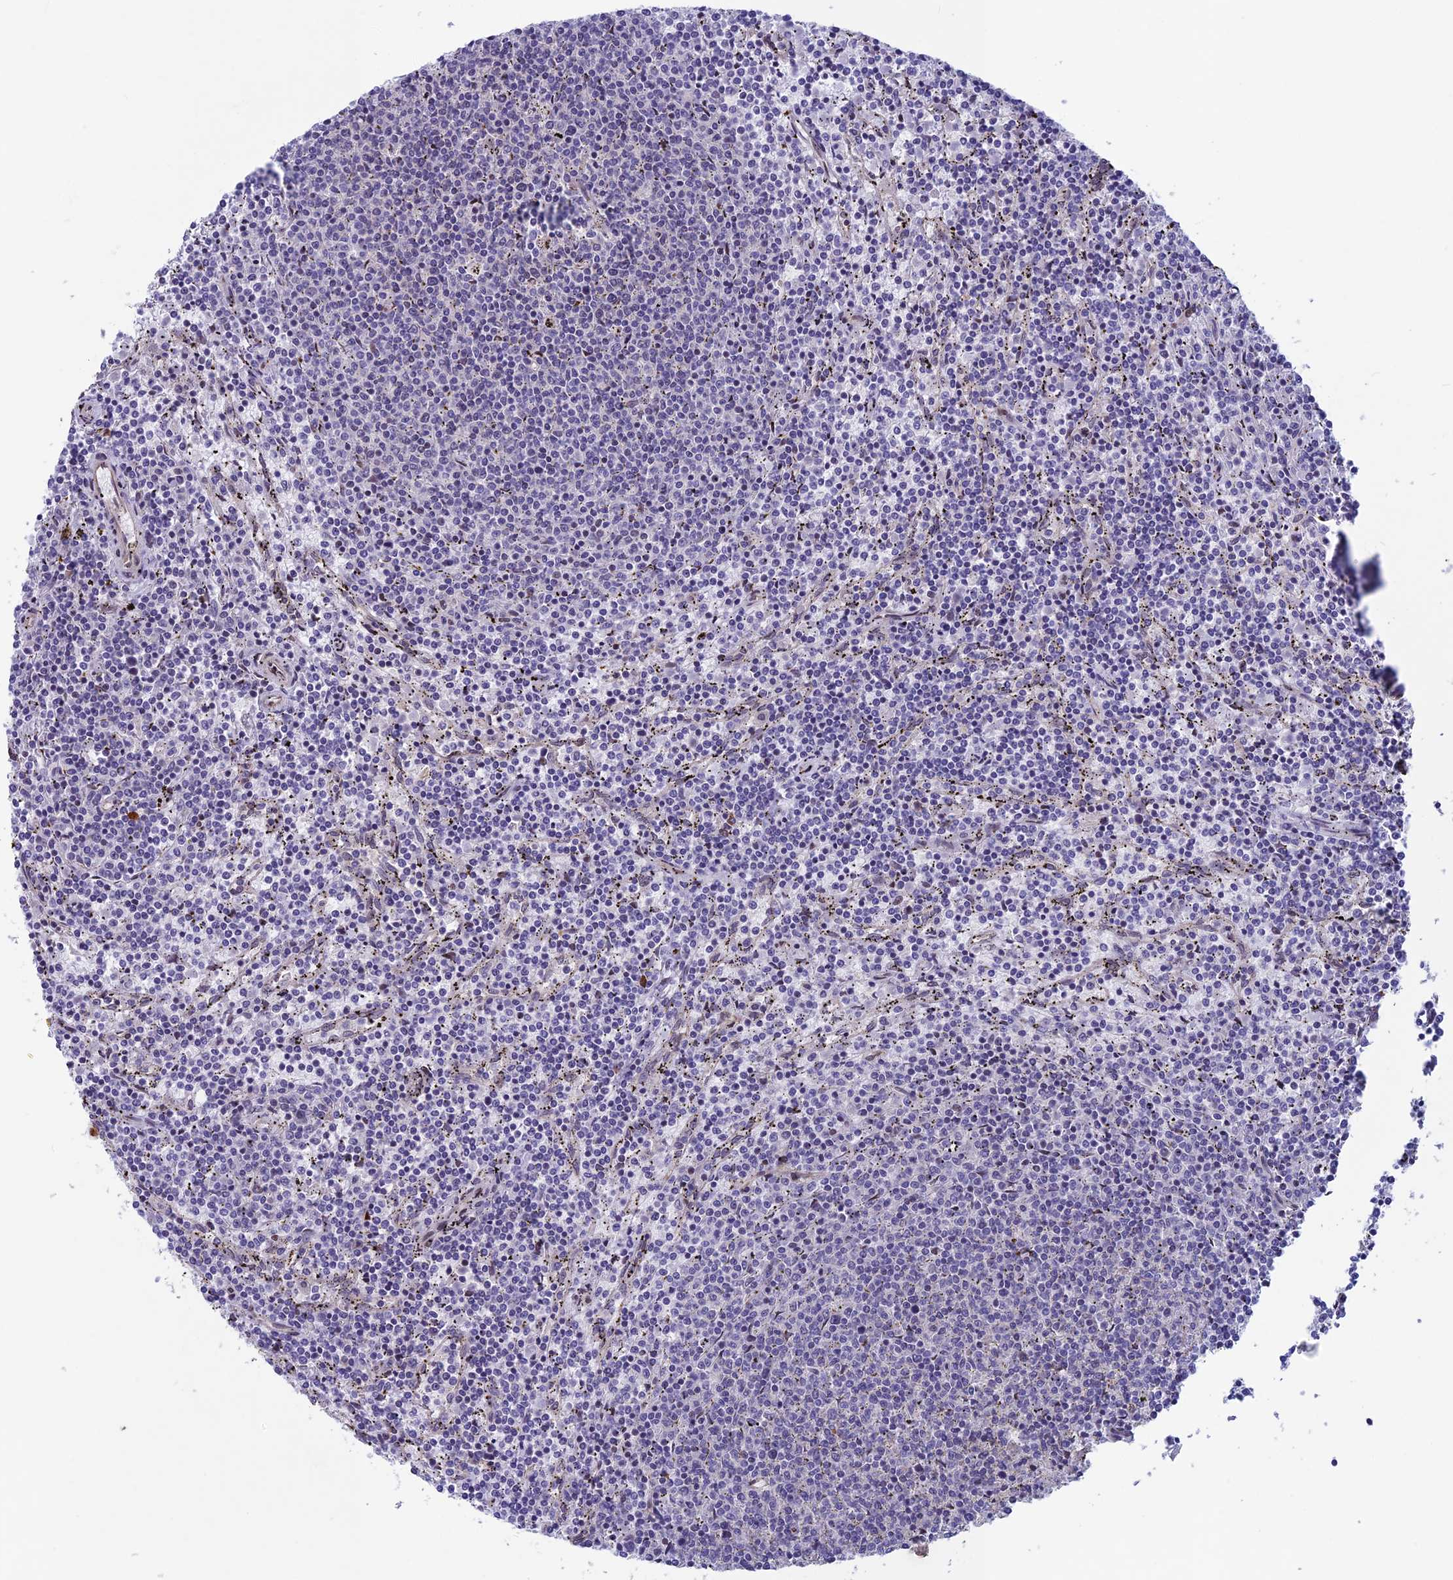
{"staining": {"intensity": "negative", "quantity": "none", "location": "none"}, "tissue": "lymphoma", "cell_type": "Tumor cells", "image_type": "cancer", "snomed": [{"axis": "morphology", "description": "Malignant lymphoma, non-Hodgkin's type, Low grade"}, {"axis": "topography", "description": "Spleen"}], "caption": "DAB (3,3'-diaminobenzidine) immunohistochemical staining of human low-grade malignant lymphoma, non-Hodgkin's type reveals no significant positivity in tumor cells.", "gene": "FKBPL", "patient": {"sex": "female", "age": 50}}